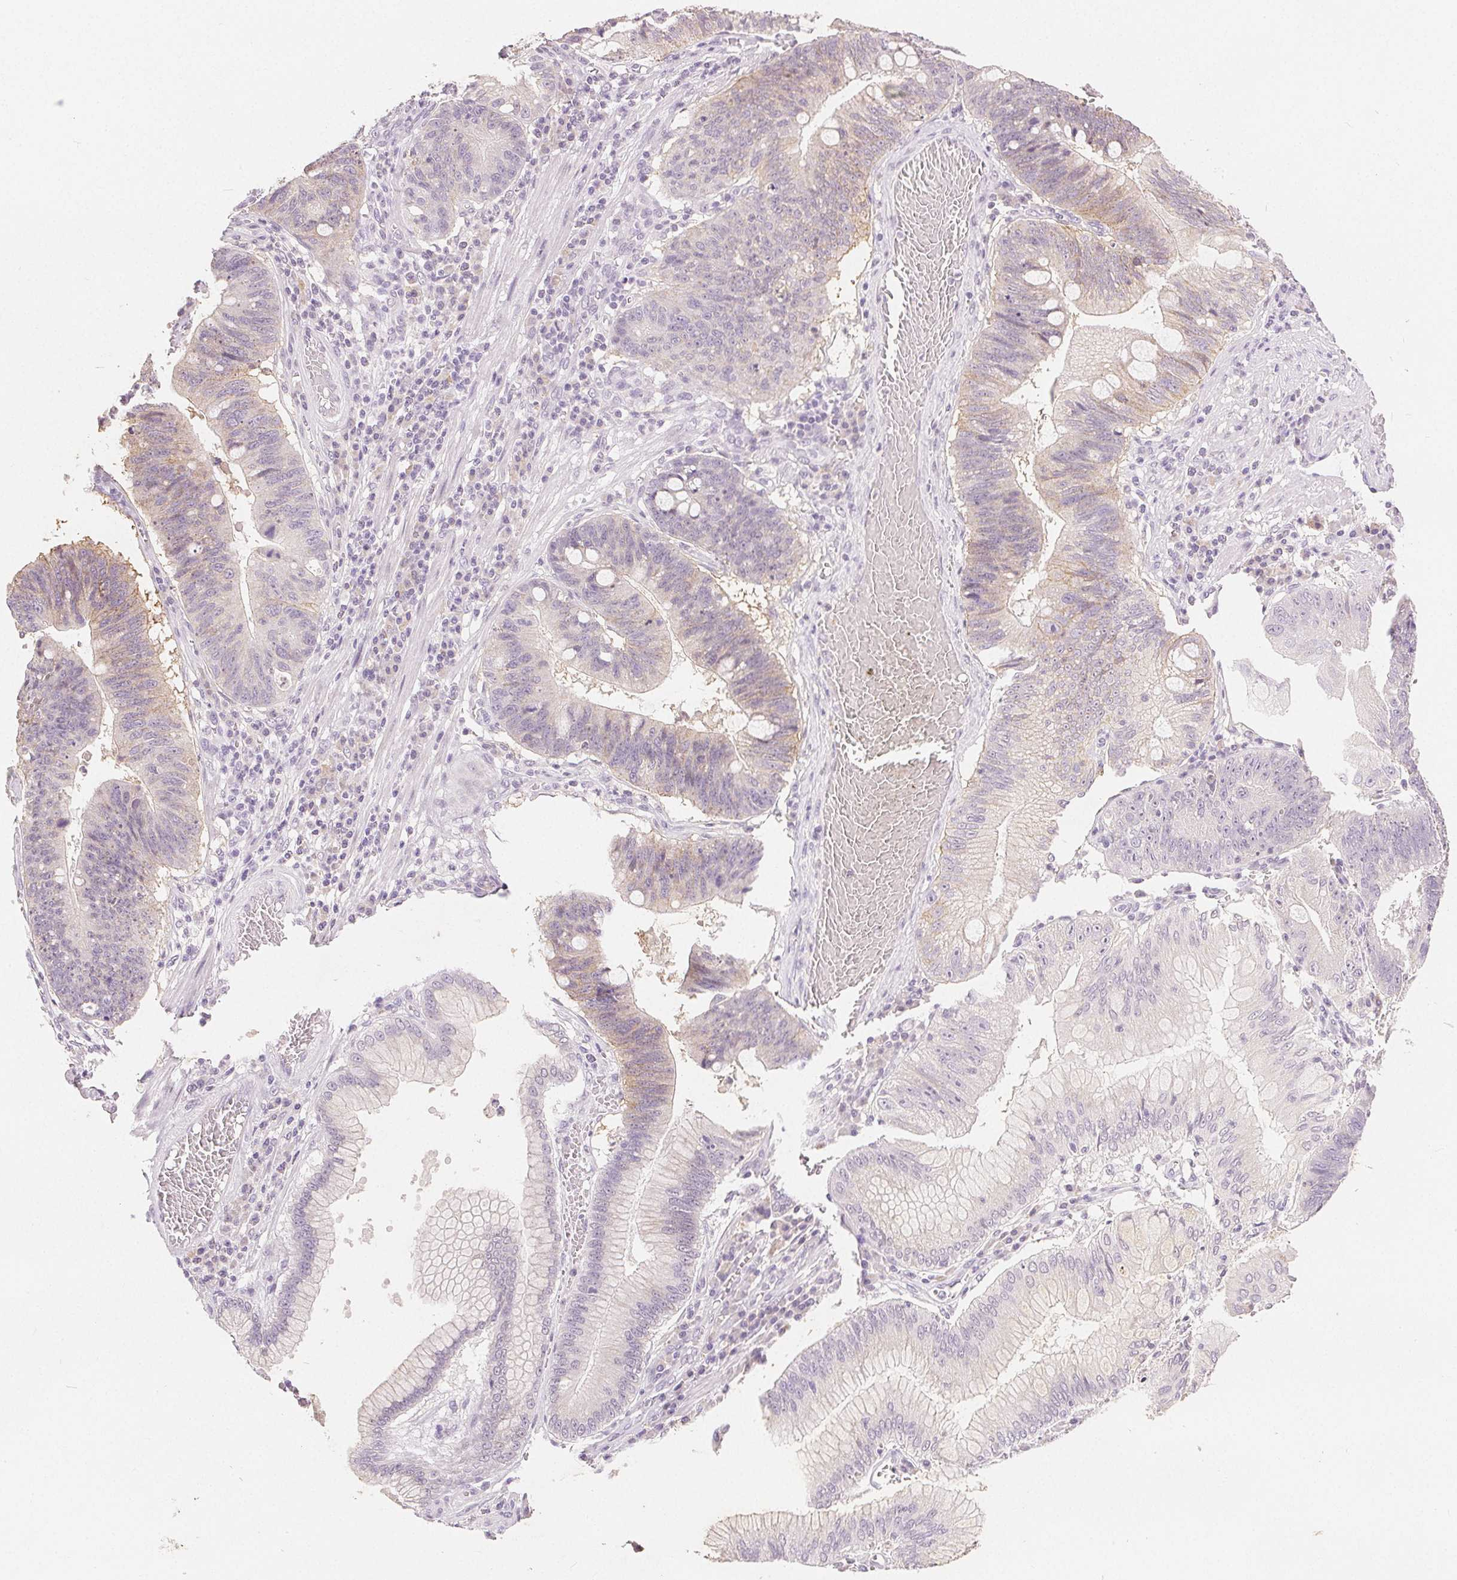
{"staining": {"intensity": "negative", "quantity": "none", "location": "none"}, "tissue": "stomach cancer", "cell_type": "Tumor cells", "image_type": "cancer", "snomed": [{"axis": "morphology", "description": "Adenocarcinoma, NOS"}, {"axis": "topography", "description": "Stomach"}], "caption": "Immunohistochemical staining of stomach cancer demonstrates no significant expression in tumor cells.", "gene": "CA12", "patient": {"sex": "male", "age": 59}}